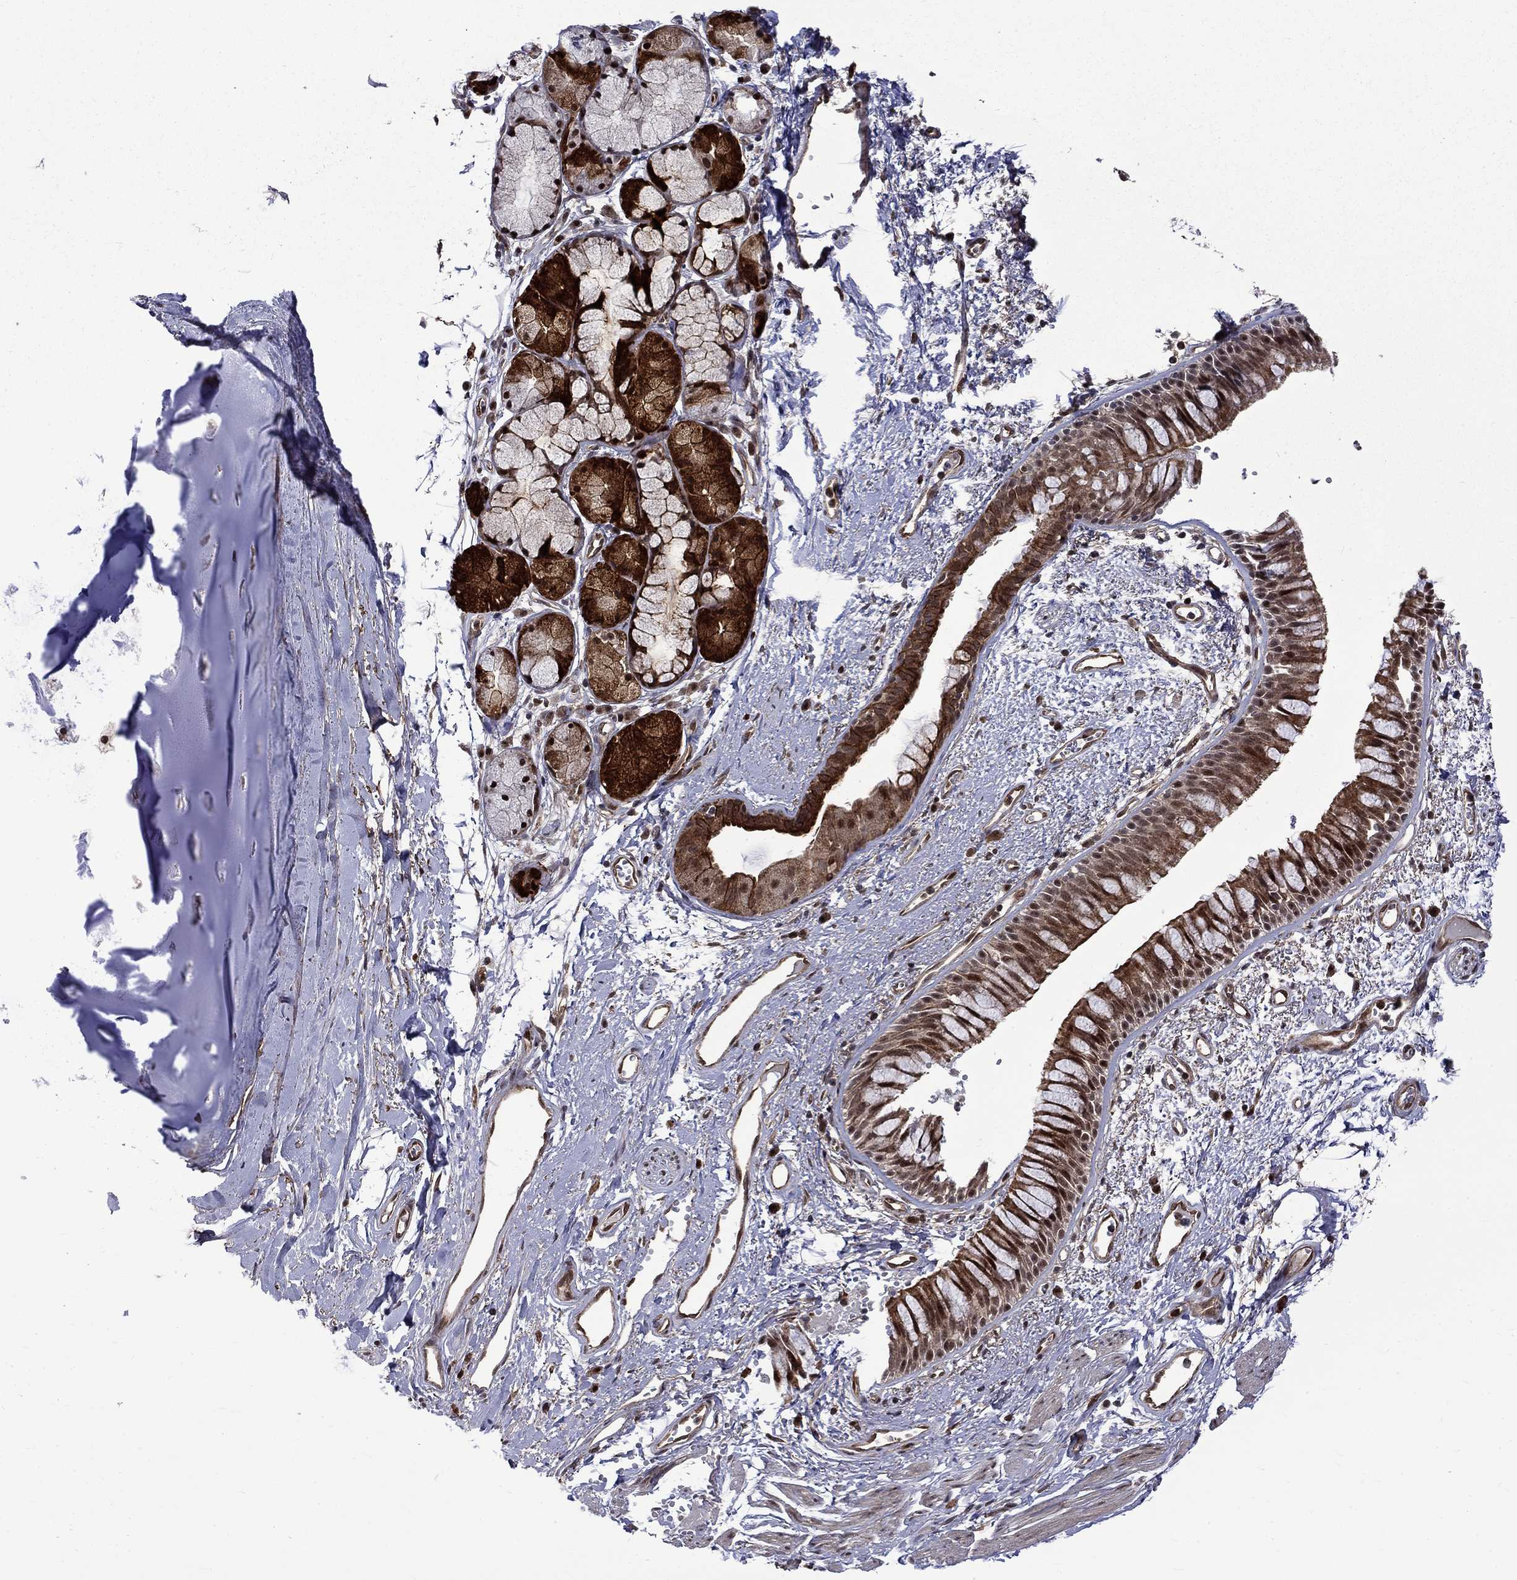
{"staining": {"intensity": "moderate", "quantity": ">75%", "location": "cytoplasmic/membranous,nuclear"}, "tissue": "bronchus", "cell_type": "Respiratory epithelial cells", "image_type": "normal", "snomed": [{"axis": "morphology", "description": "Normal tissue, NOS"}, {"axis": "topography", "description": "Cartilage tissue"}, {"axis": "topography", "description": "Bronchus"}], "caption": "About >75% of respiratory epithelial cells in unremarkable human bronchus show moderate cytoplasmic/membranous,nuclear protein expression as visualized by brown immunohistochemical staining.", "gene": "KPNA3", "patient": {"sex": "male", "age": 66}}